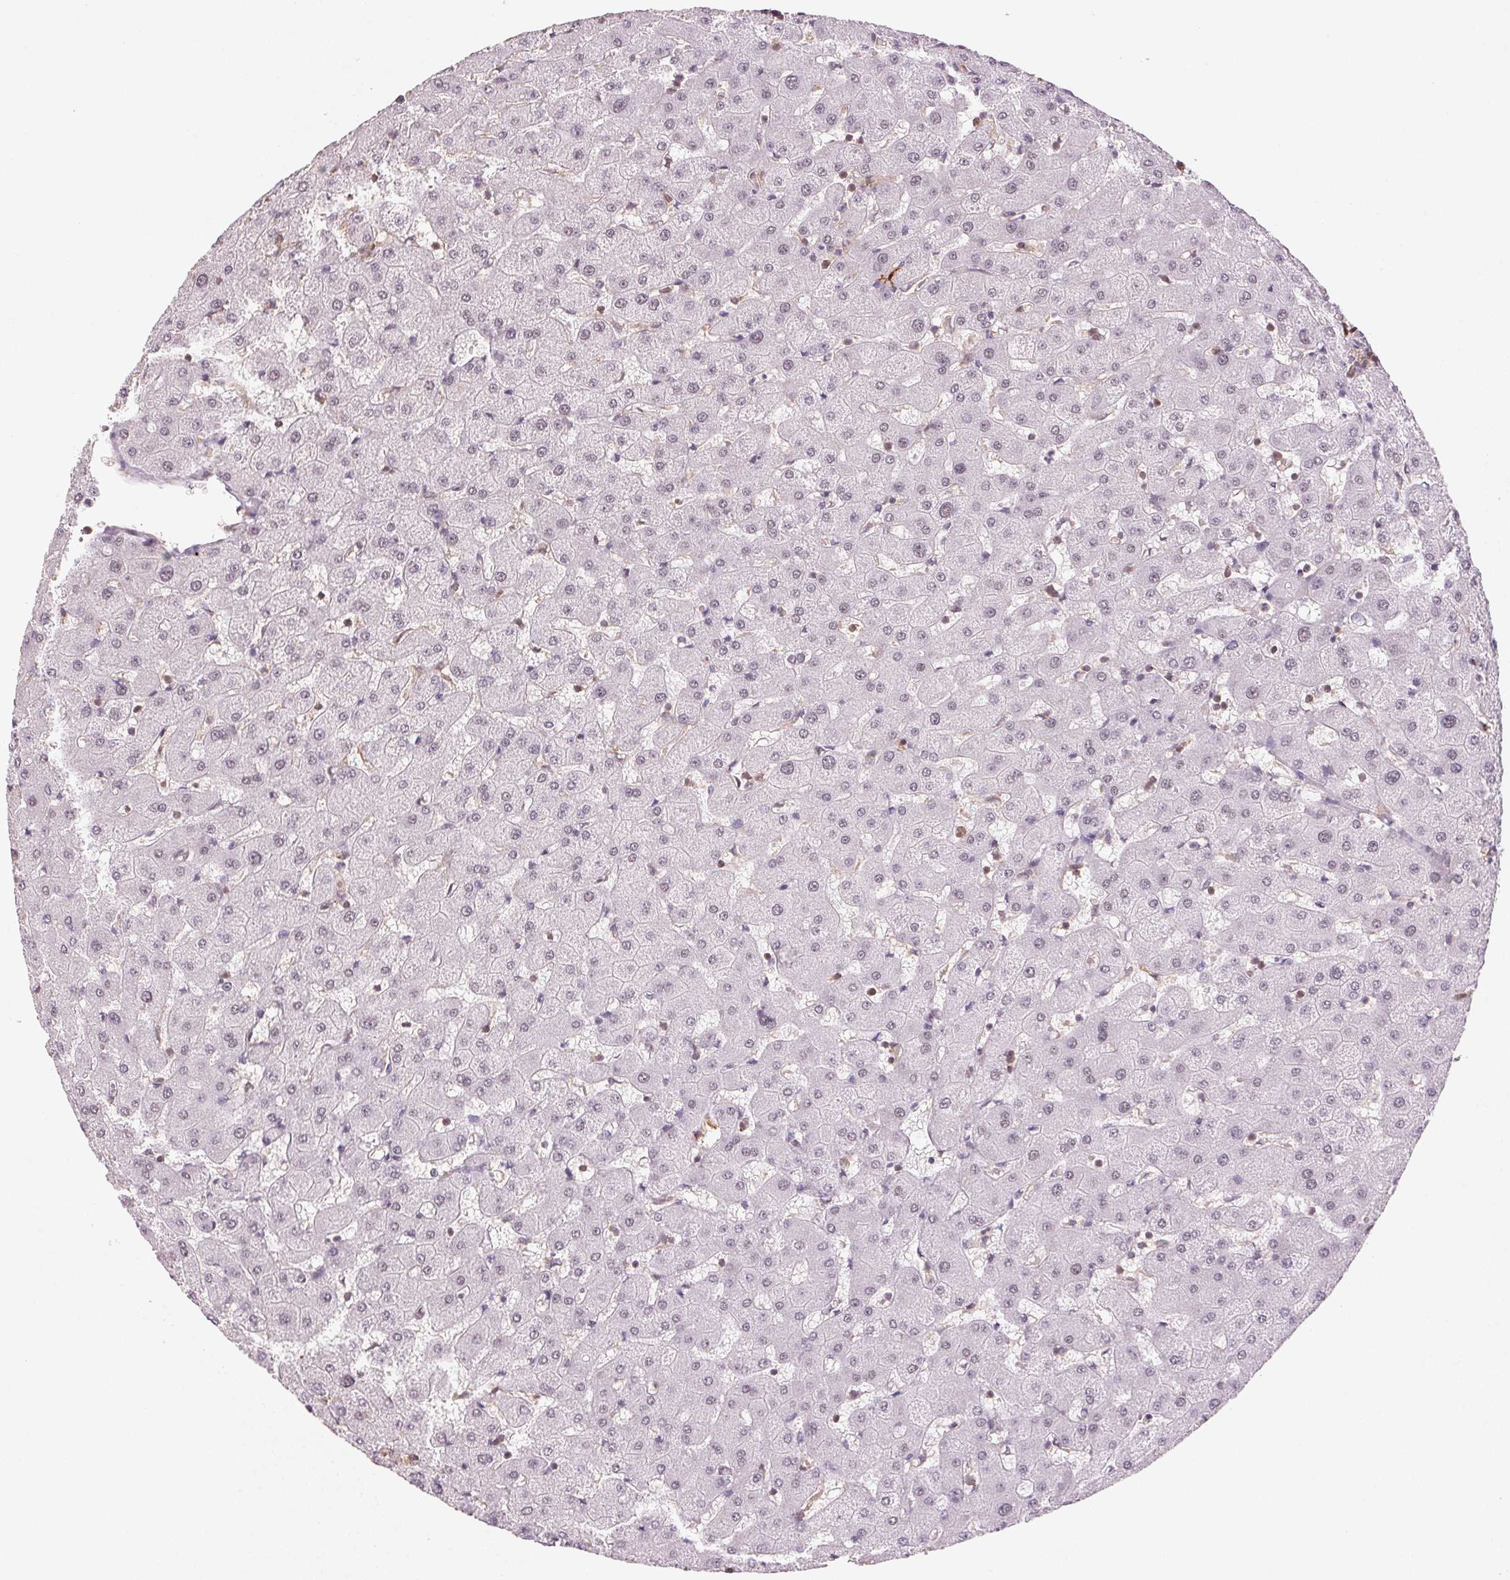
{"staining": {"intensity": "weak", "quantity": "<25%", "location": "nuclear"}, "tissue": "liver", "cell_type": "Cholangiocytes", "image_type": "normal", "snomed": [{"axis": "morphology", "description": "Normal tissue, NOS"}, {"axis": "topography", "description": "Liver"}], "caption": "DAB (3,3'-diaminobenzidine) immunohistochemical staining of benign liver shows no significant staining in cholangiocytes.", "gene": "HNRNPDL", "patient": {"sex": "female", "age": 63}}